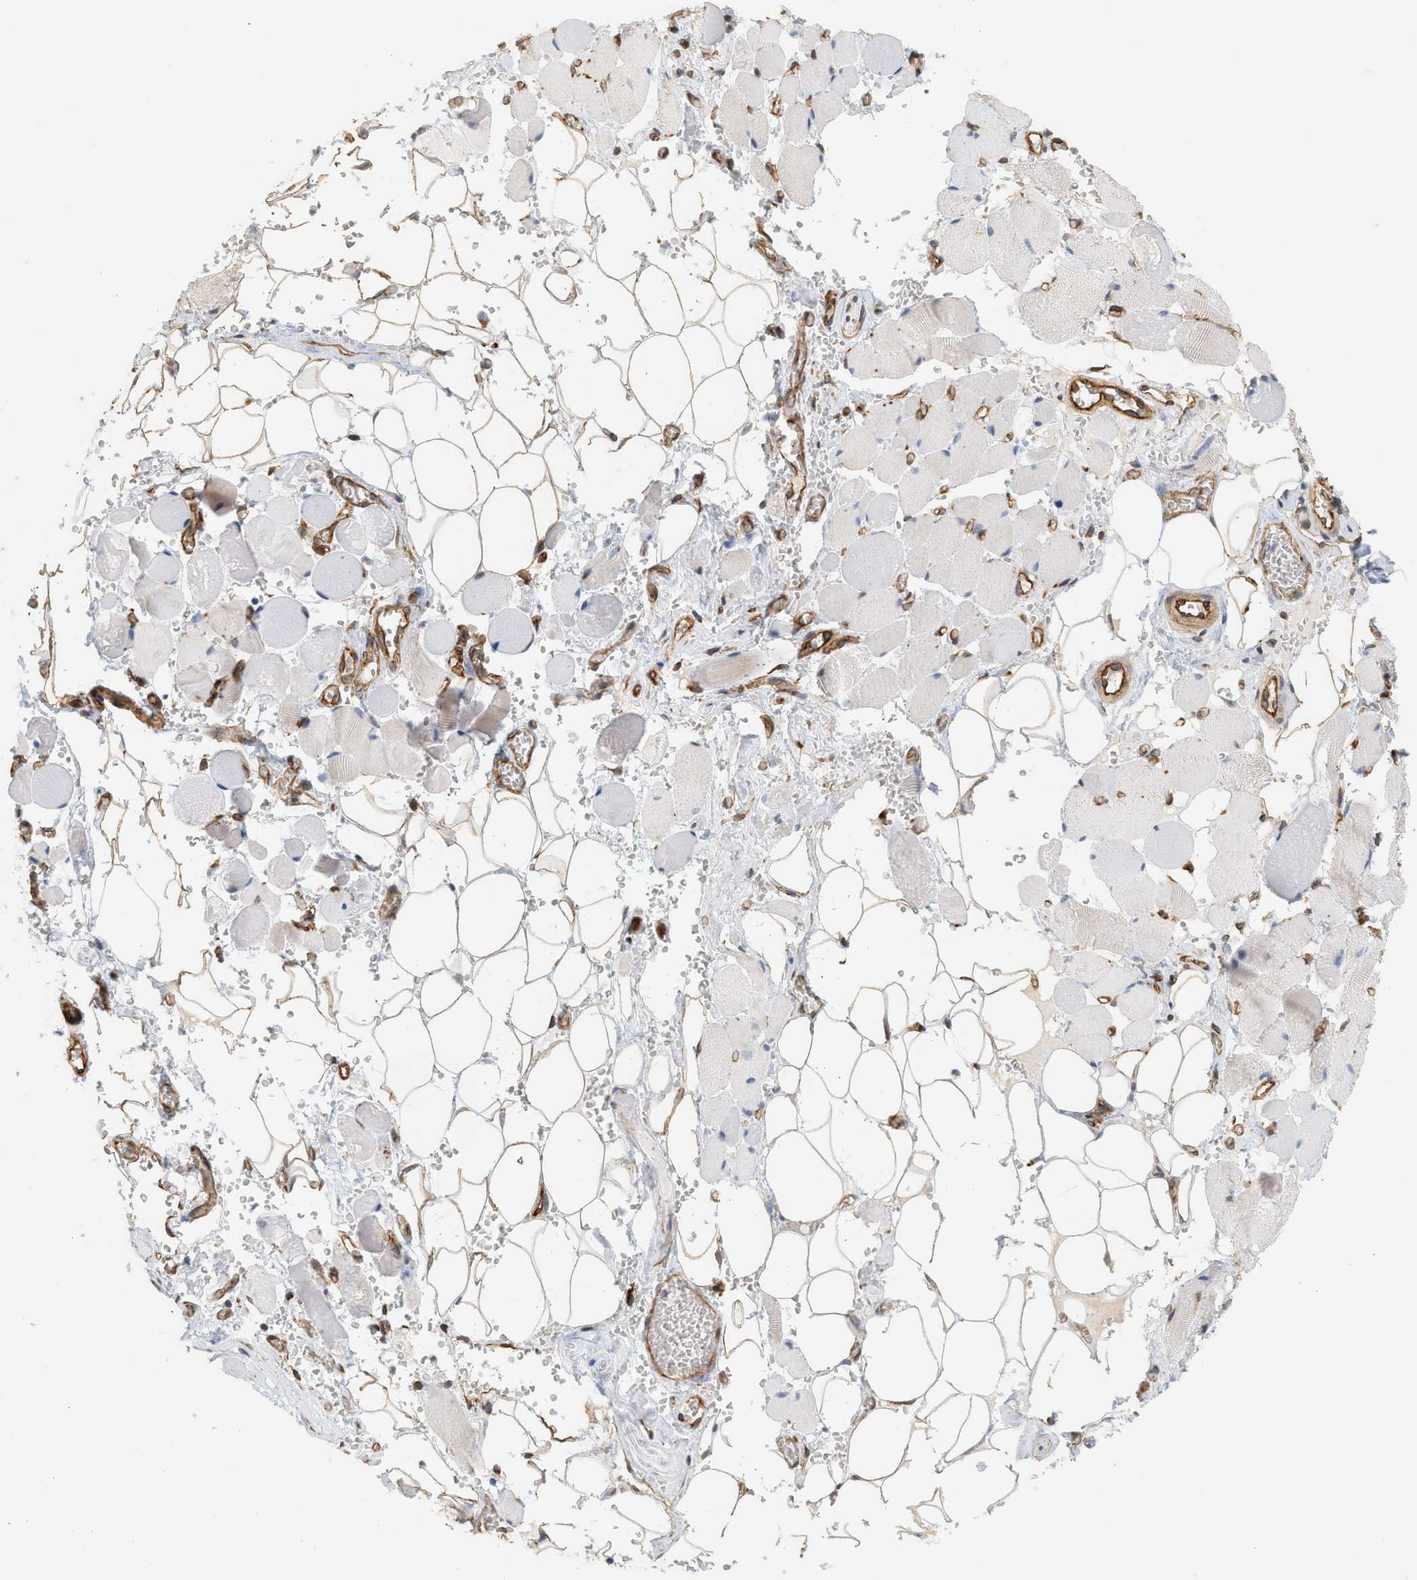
{"staining": {"intensity": "strong", "quantity": ">75%", "location": "cytoplasmic/membranous"}, "tissue": "adipose tissue", "cell_type": "Adipocytes", "image_type": "normal", "snomed": [{"axis": "morphology", "description": "Squamous cell carcinoma, NOS"}, {"axis": "topography", "description": "Oral tissue"}, {"axis": "topography", "description": "Head-Neck"}], "caption": "Immunohistochemical staining of unremarkable human adipose tissue displays strong cytoplasmic/membranous protein positivity in approximately >75% of adipocytes.", "gene": "SVOP", "patient": {"sex": "female", "age": 50}}